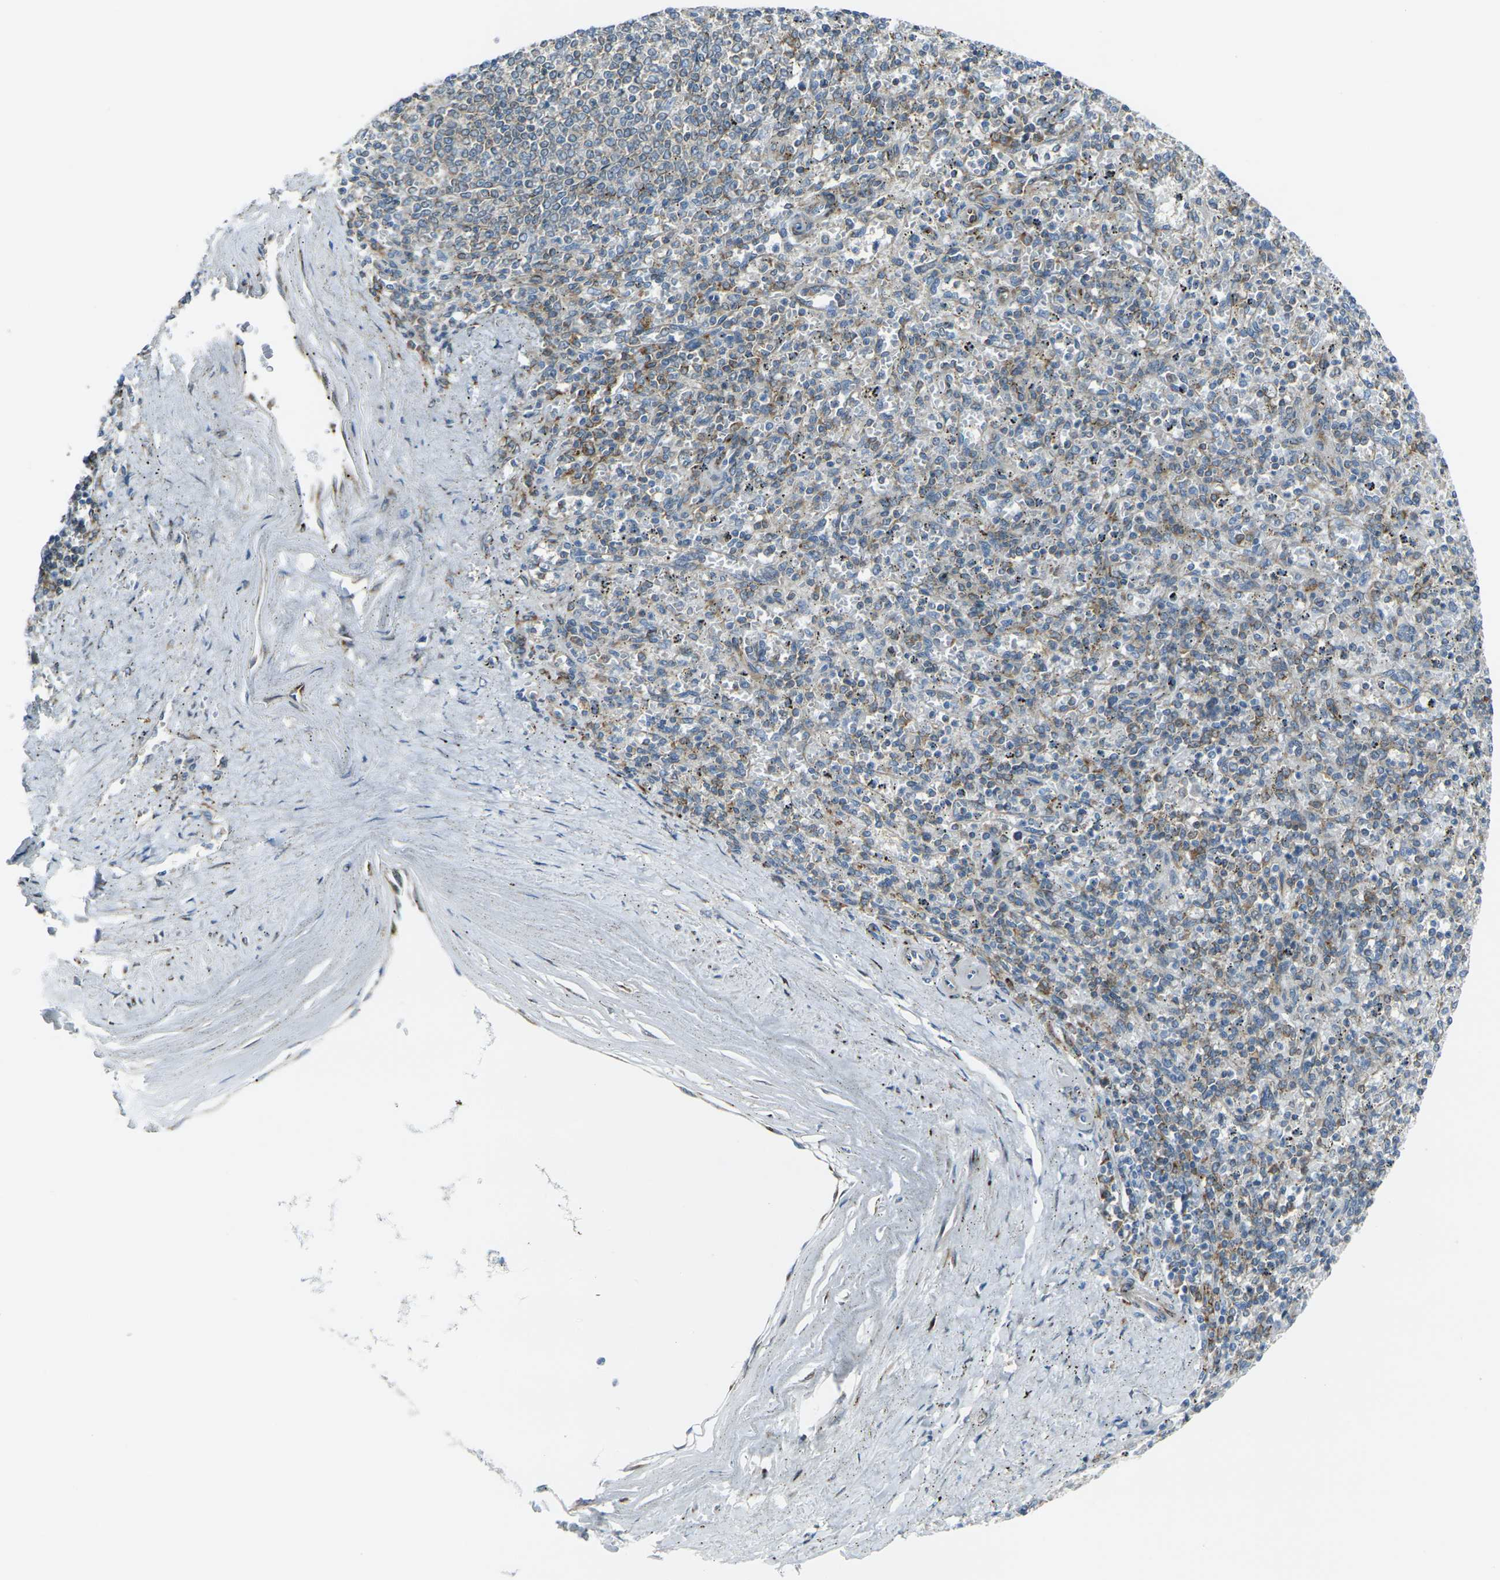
{"staining": {"intensity": "moderate", "quantity": "25%-75%", "location": "cytoplasmic/membranous"}, "tissue": "spleen", "cell_type": "Cells in red pulp", "image_type": "normal", "snomed": [{"axis": "morphology", "description": "Normal tissue, NOS"}, {"axis": "topography", "description": "Spleen"}], "caption": "Brown immunohistochemical staining in benign human spleen shows moderate cytoplasmic/membranous staining in approximately 25%-75% of cells in red pulp. The protein of interest is shown in brown color, while the nuclei are stained blue.", "gene": "CELSR2", "patient": {"sex": "male", "age": 72}}